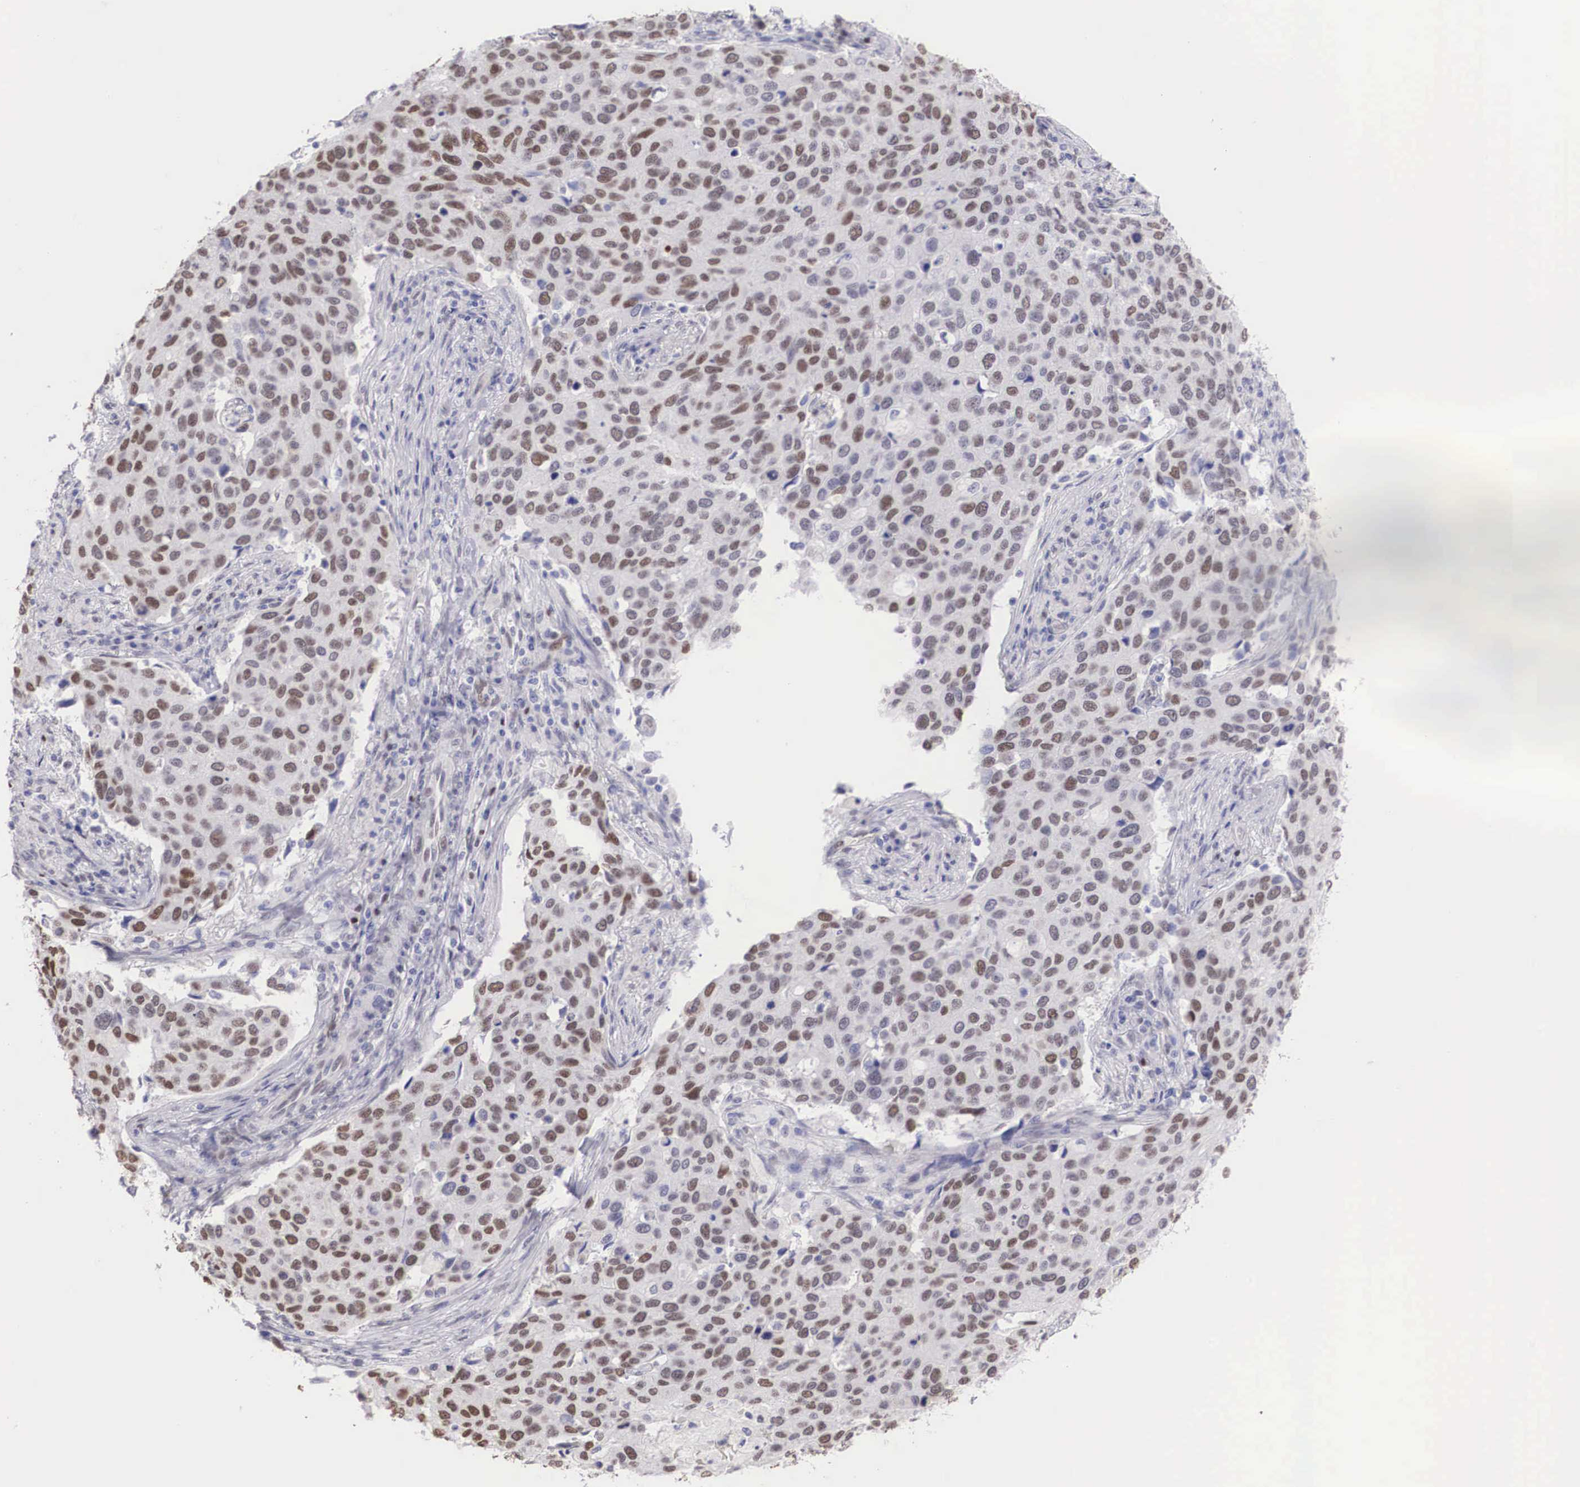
{"staining": {"intensity": "moderate", "quantity": "25%-75%", "location": "nuclear"}, "tissue": "cervical cancer", "cell_type": "Tumor cells", "image_type": "cancer", "snomed": [{"axis": "morphology", "description": "Squamous cell carcinoma, NOS"}, {"axis": "topography", "description": "Cervix"}], "caption": "High-power microscopy captured an IHC histopathology image of squamous cell carcinoma (cervical), revealing moderate nuclear staining in about 25%-75% of tumor cells.", "gene": "HMGN5", "patient": {"sex": "female", "age": 54}}